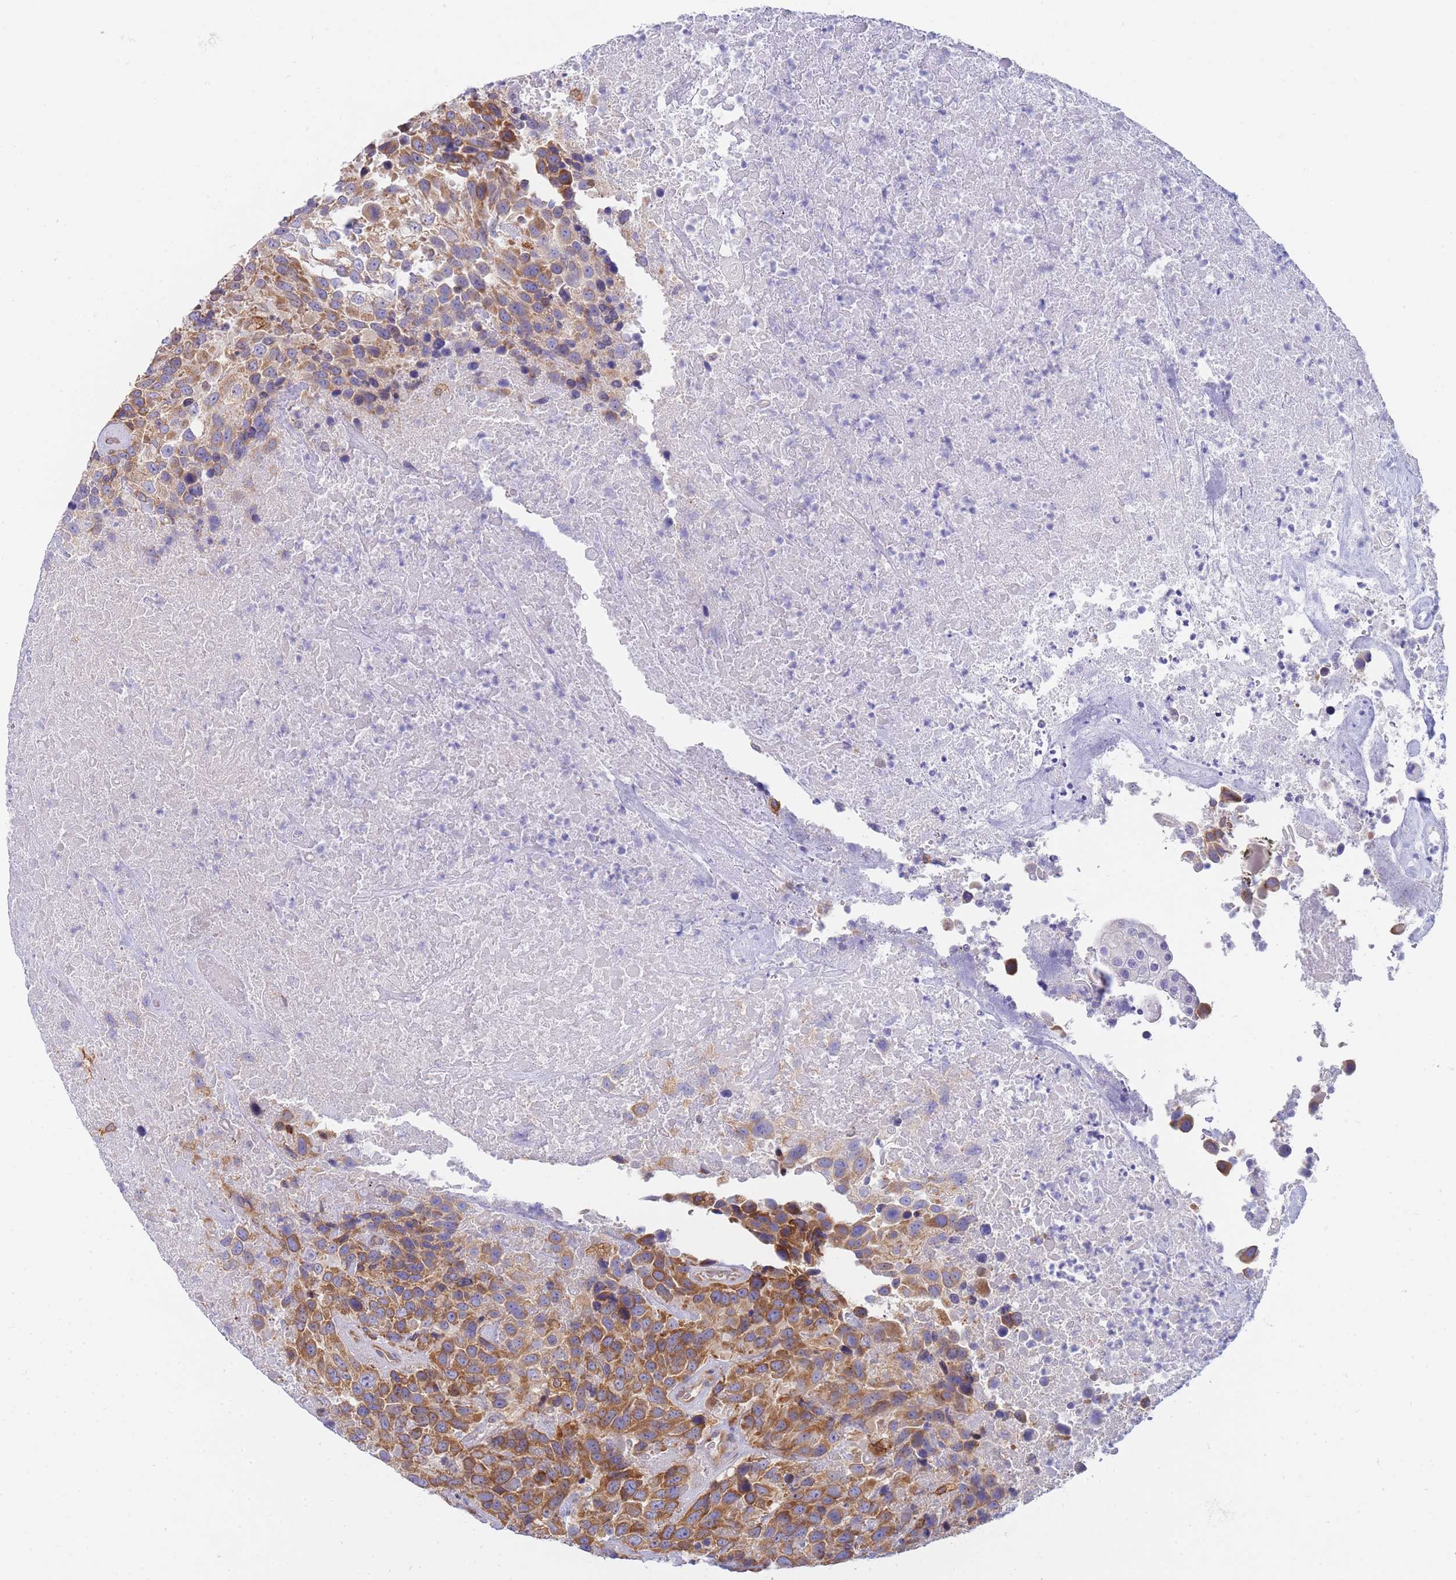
{"staining": {"intensity": "moderate", "quantity": ">75%", "location": "cytoplasmic/membranous"}, "tissue": "urothelial cancer", "cell_type": "Tumor cells", "image_type": "cancer", "snomed": [{"axis": "morphology", "description": "Urothelial carcinoma, High grade"}, {"axis": "topography", "description": "Urinary bladder"}], "caption": "This image demonstrates urothelial carcinoma (high-grade) stained with immunohistochemistry (IHC) to label a protein in brown. The cytoplasmic/membranous of tumor cells show moderate positivity for the protein. Nuclei are counter-stained blue.", "gene": "SH2B2", "patient": {"sex": "female", "age": 70}}